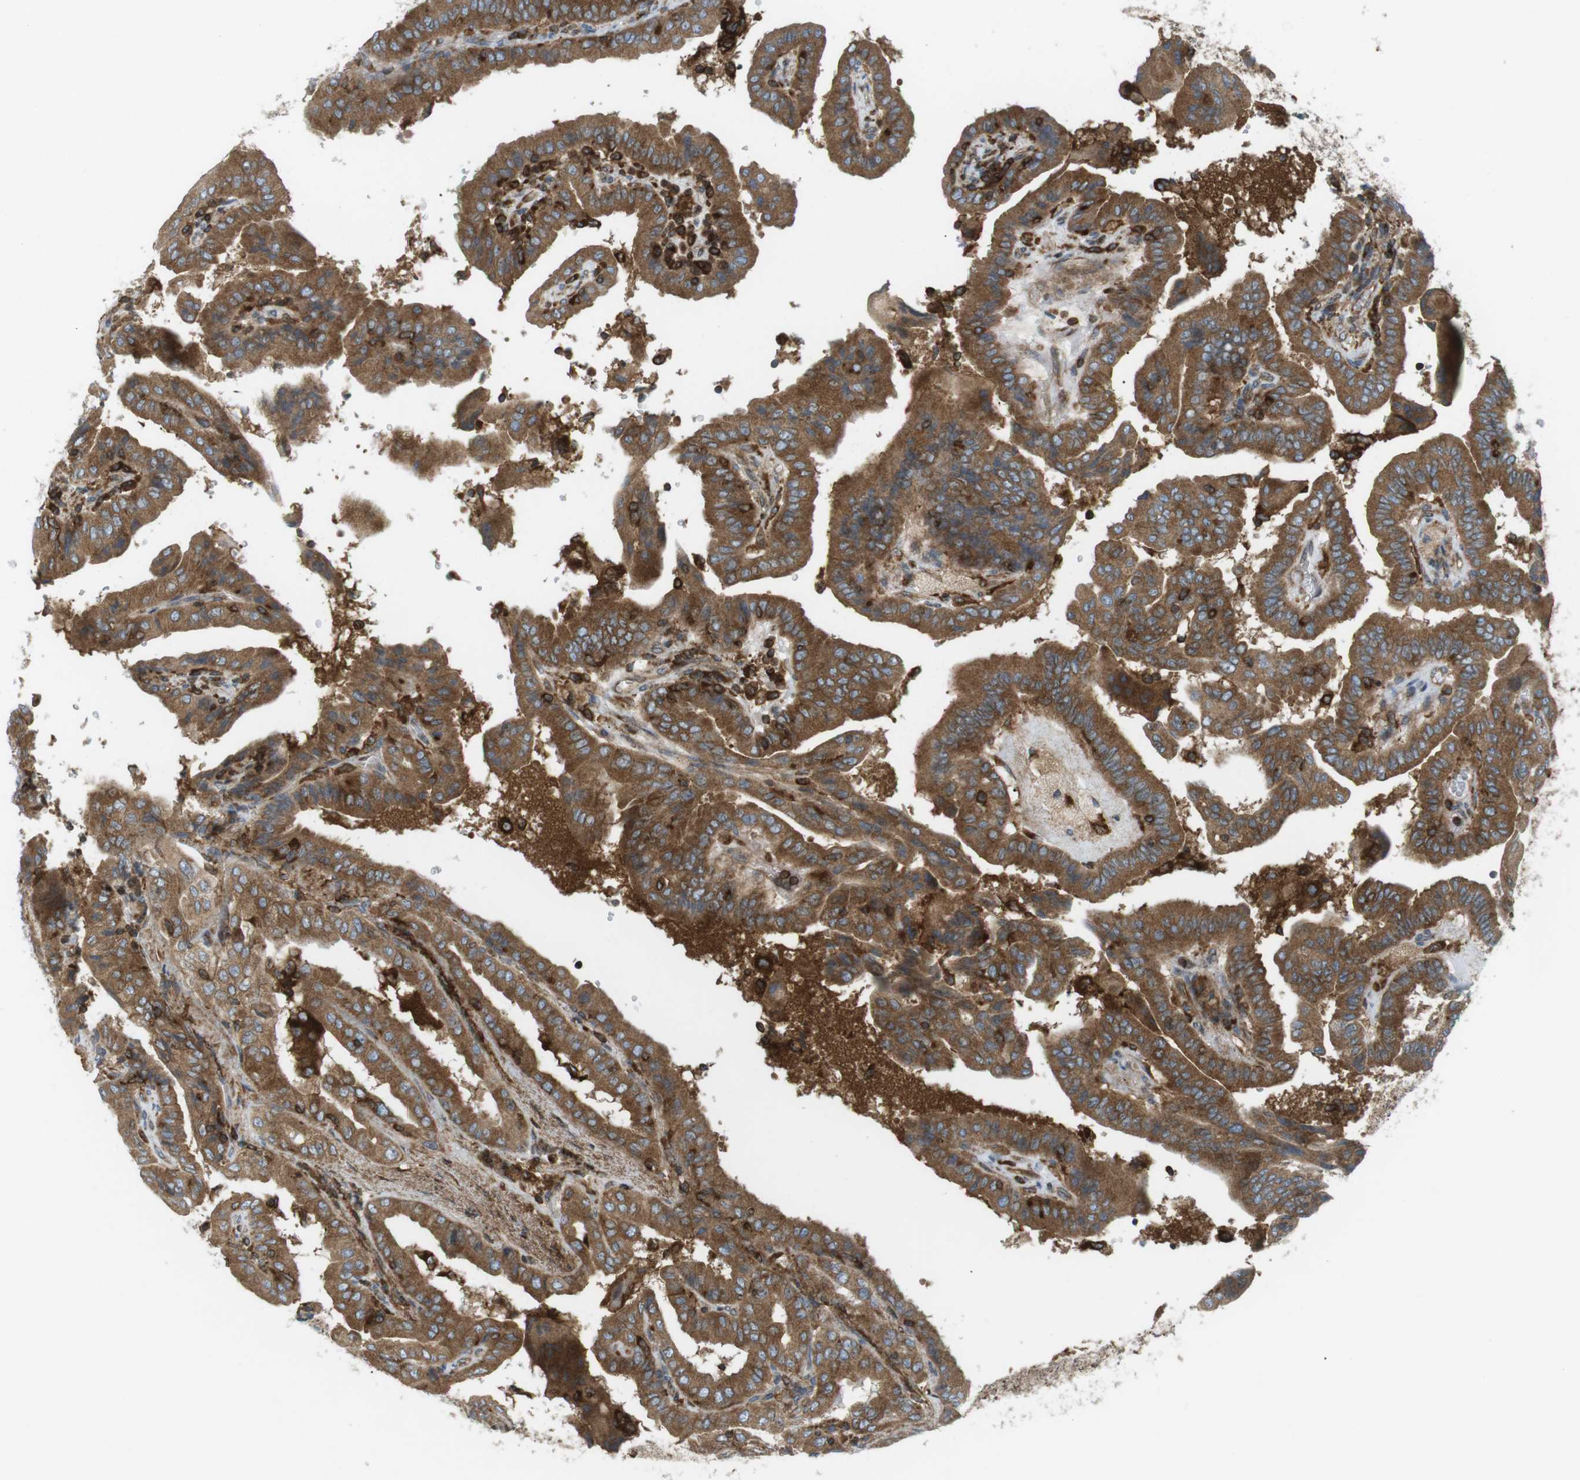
{"staining": {"intensity": "moderate", "quantity": ">75%", "location": "cytoplasmic/membranous"}, "tissue": "thyroid cancer", "cell_type": "Tumor cells", "image_type": "cancer", "snomed": [{"axis": "morphology", "description": "Papillary adenocarcinoma, NOS"}, {"axis": "topography", "description": "Thyroid gland"}], "caption": "A photomicrograph showing moderate cytoplasmic/membranous expression in approximately >75% of tumor cells in thyroid cancer (papillary adenocarcinoma), as visualized by brown immunohistochemical staining.", "gene": "FLII", "patient": {"sex": "male", "age": 33}}